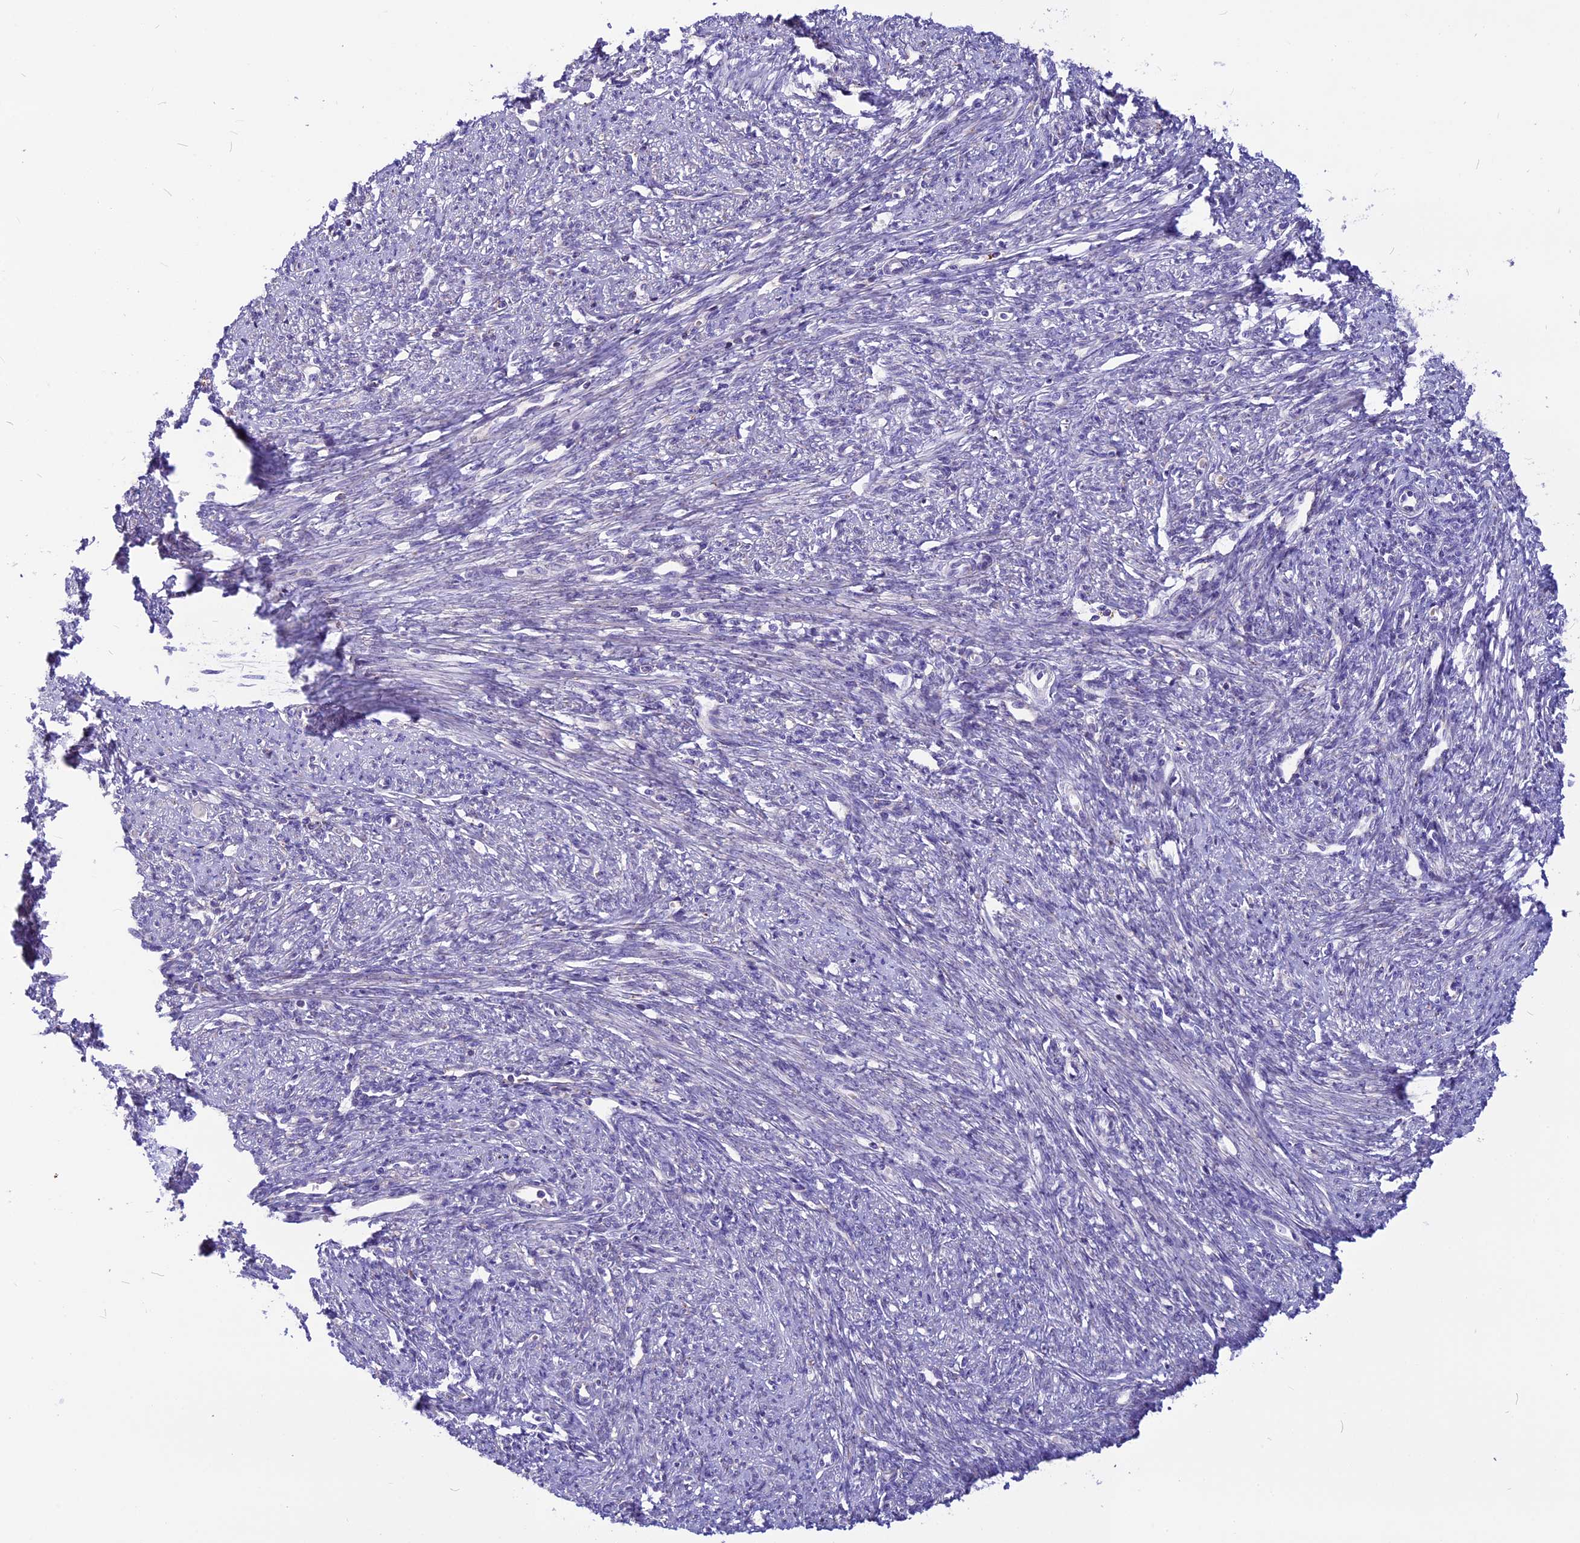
{"staining": {"intensity": "negative", "quantity": "none", "location": "none"}, "tissue": "smooth muscle", "cell_type": "Smooth muscle cells", "image_type": "normal", "snomed": [{"axis": "morphology", "description": "Normal tissue, NOS"}, {"axis": "topography", "description": "Smooth muscle"}, {"axis": "topography", "description": "Uterus"}], "caption": "A photomicrograph of human smooth muscle is negative for staining in smooth muscle cells. The staining was performed using DAB (3,3'-diaminobenzidine) to visualize the protein expression in brown, while the nuclei were stained in blue with hematoxylin (Magnification: 20x).", "gene": "THRSP", "patient": {"sex": "female", "age": 59}}